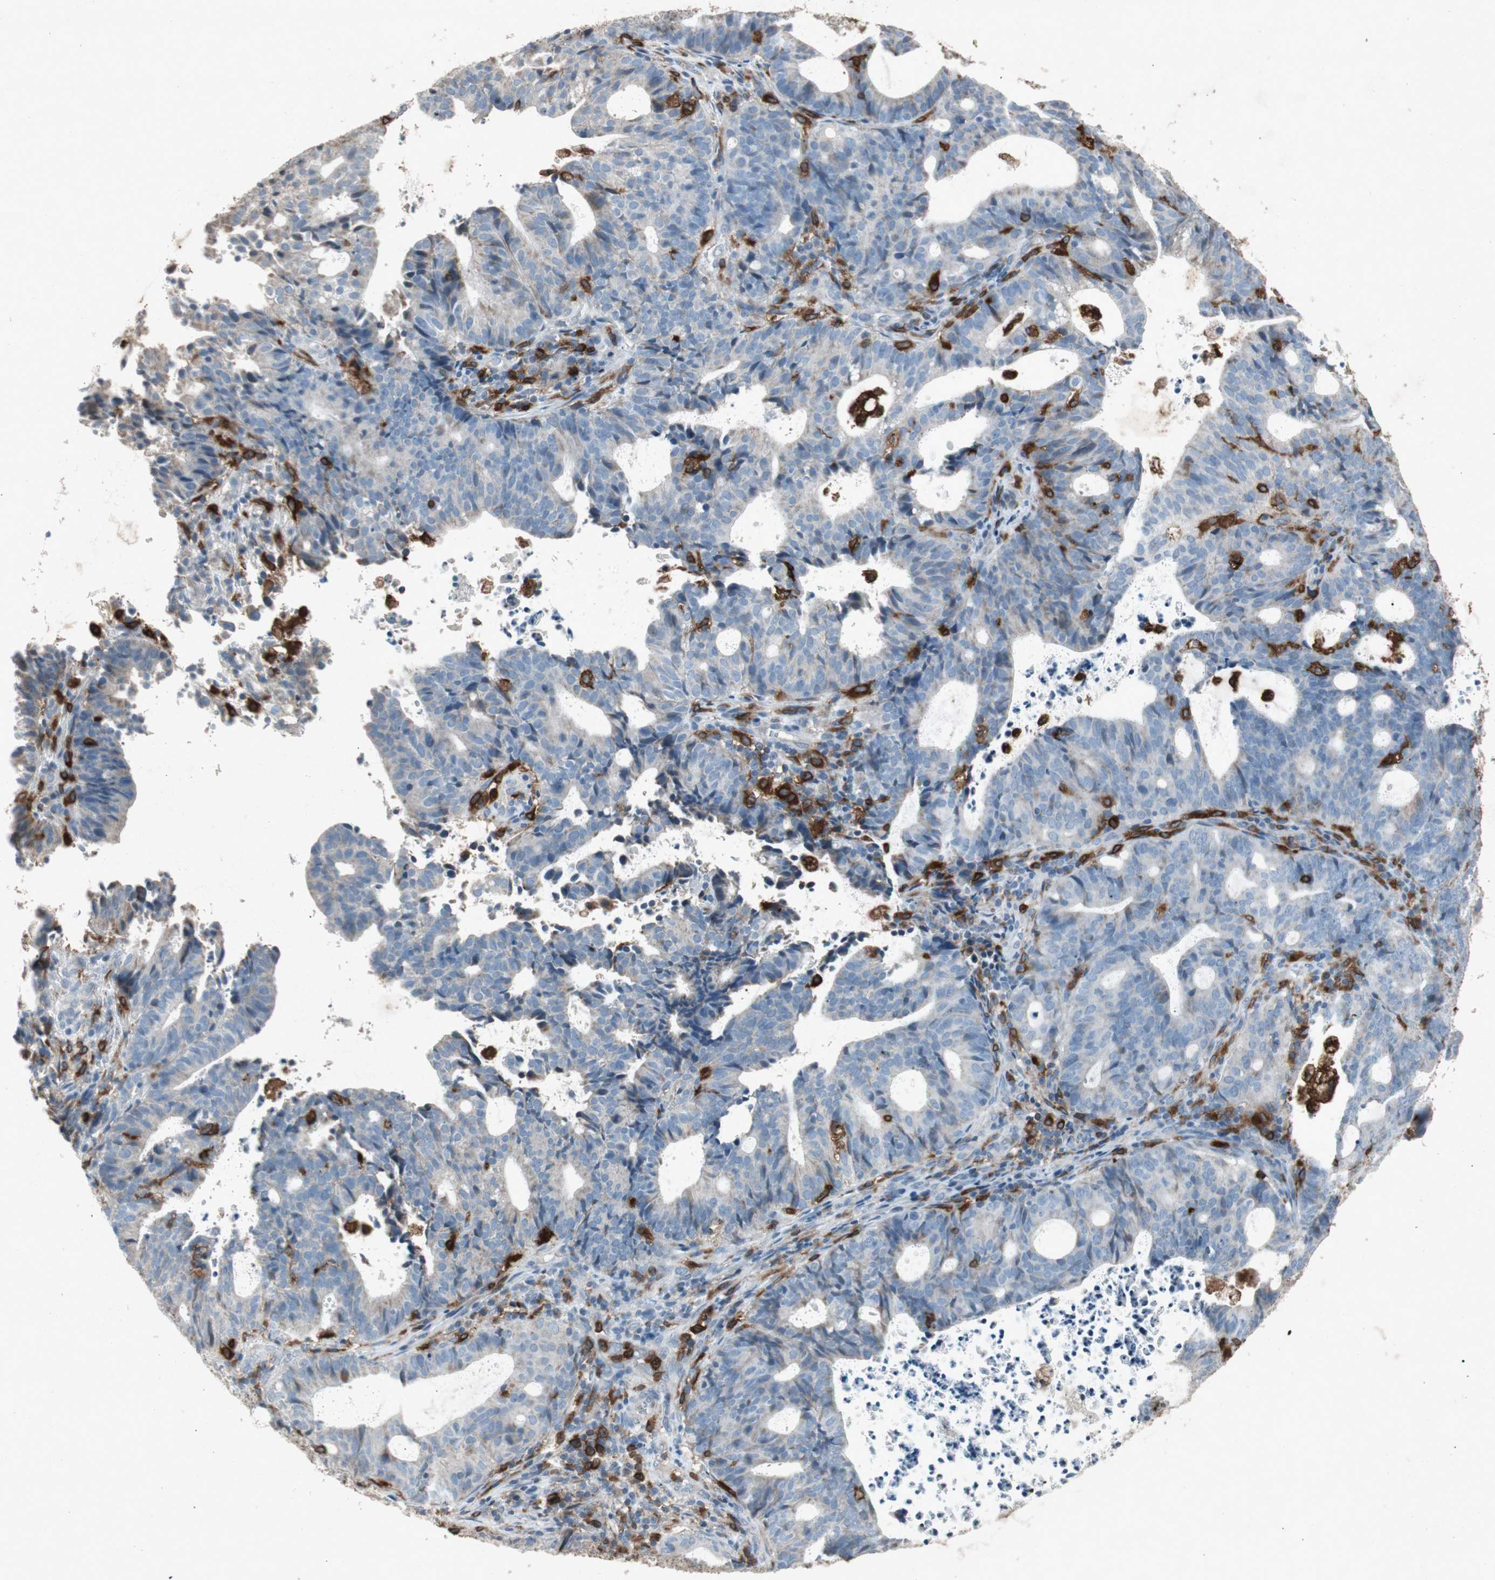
{"staining": {"intensity": "negative", "quantity": "none", "location": "none"}, "tissue": "endometrial cancer", "cell_type": "Tumor cells", "image_type": "cancer", "snomed": [{"axis": "morphology", "description": "Adenocarcinoma, NOS"}, {"axis": "topography", "description": "Uterus"}], "caption": "Endometrial adenocarcinoma was stained to show a protein in brown. There is no significant expression in tumor cells.", "gene": "TYROBP", "patient": {"sex": "female", "age": 83}}